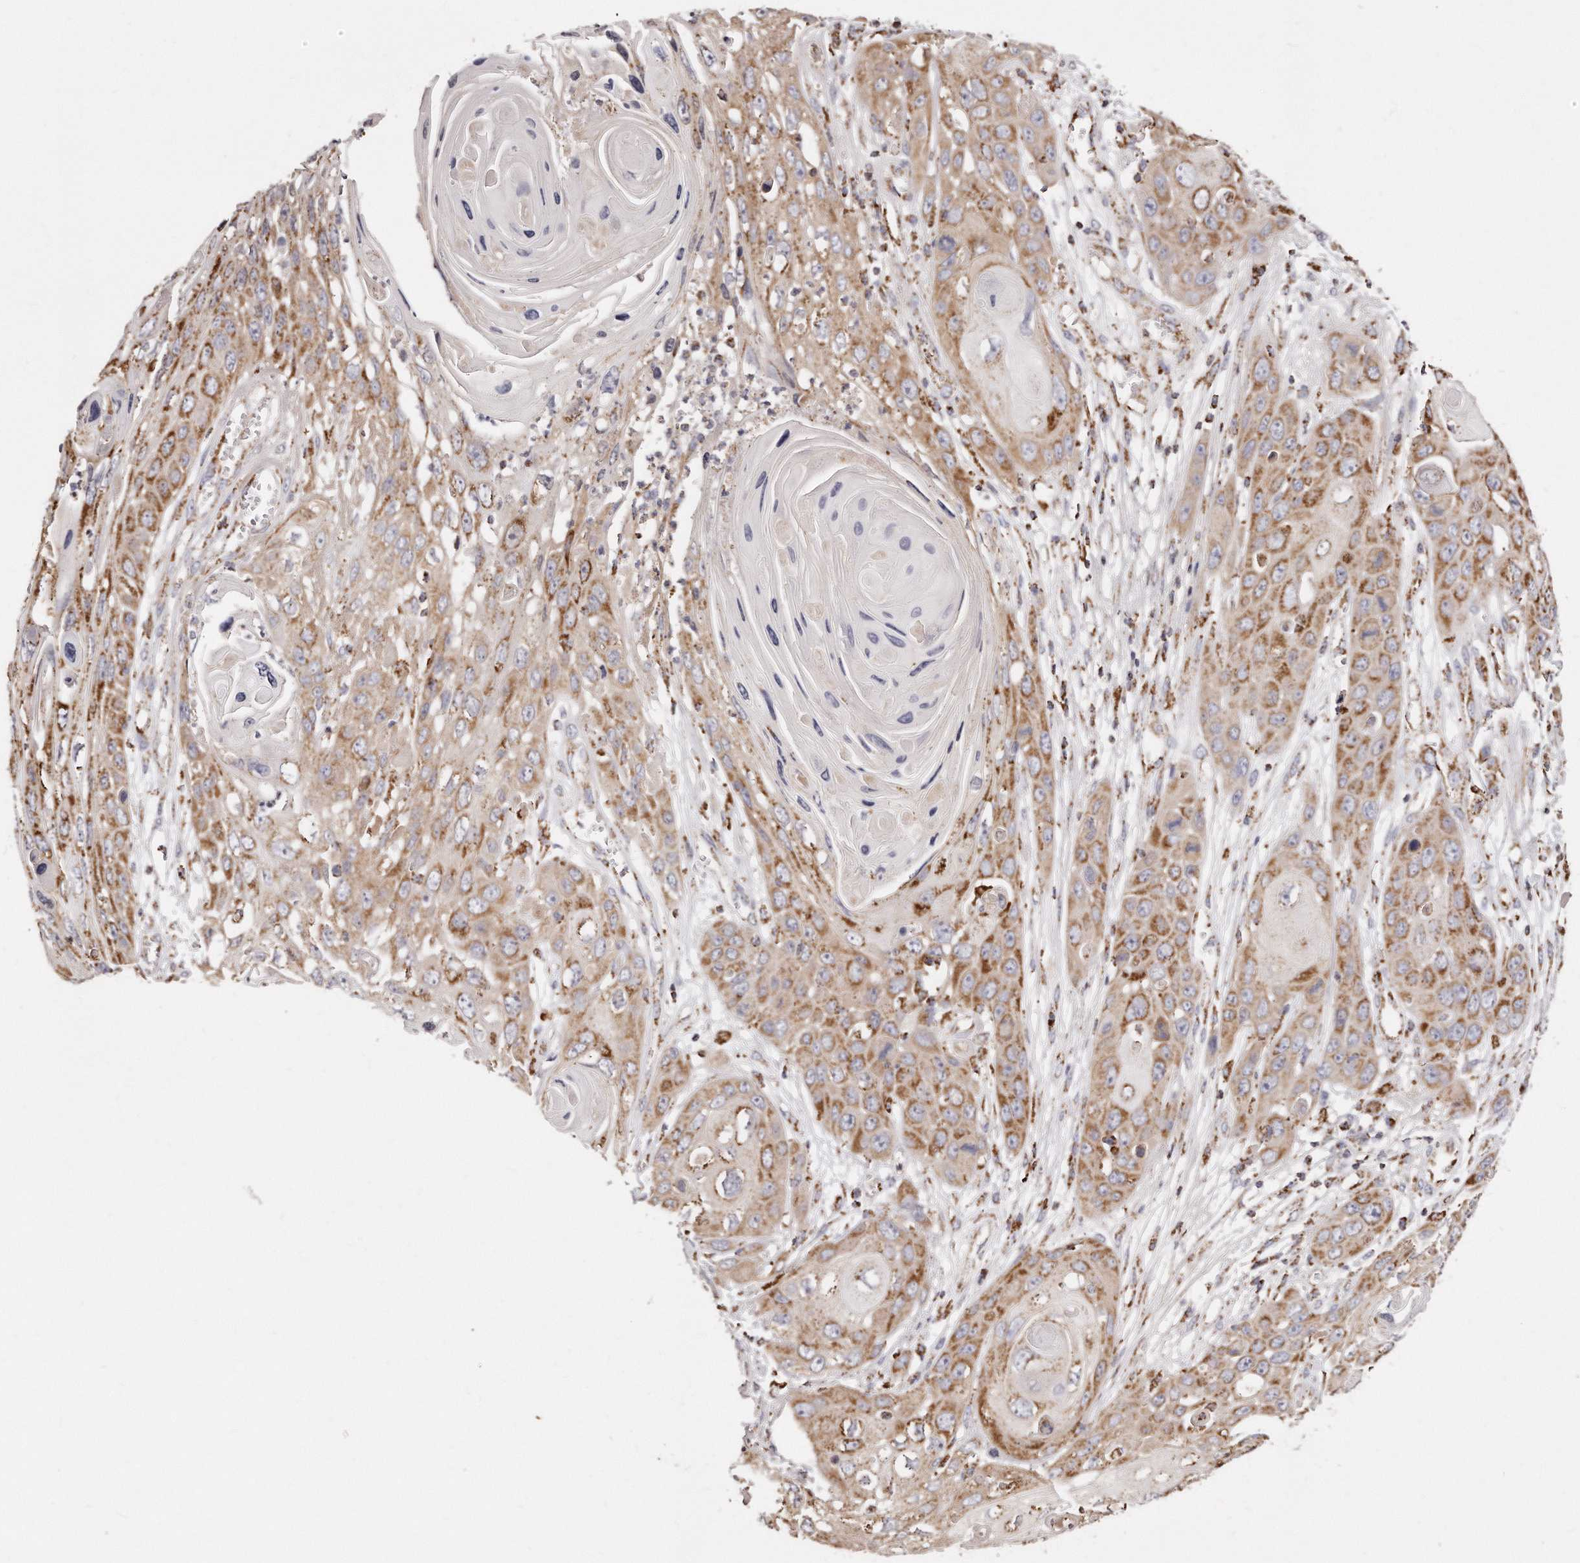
{"staining": {"intensity": "moderate", "quantity": ">75%", "location": "cytoplasmic/membranous"}, "tissue": "skin cancer", "cell_type": "Tumor cells", "image_type": "cancer", "snomed": [{"axis": "morphology", "description": "Squamous cell carcinoma, NOS"}, {"axis": "topography", "description": "Skin"}], "caption": "A brown stain labels moderate cytoplasmic/membranous expression of a protein in skin cancer tumor cells.", "gene": "RTKN", "patient": {"sex": "male", "age": 55}}